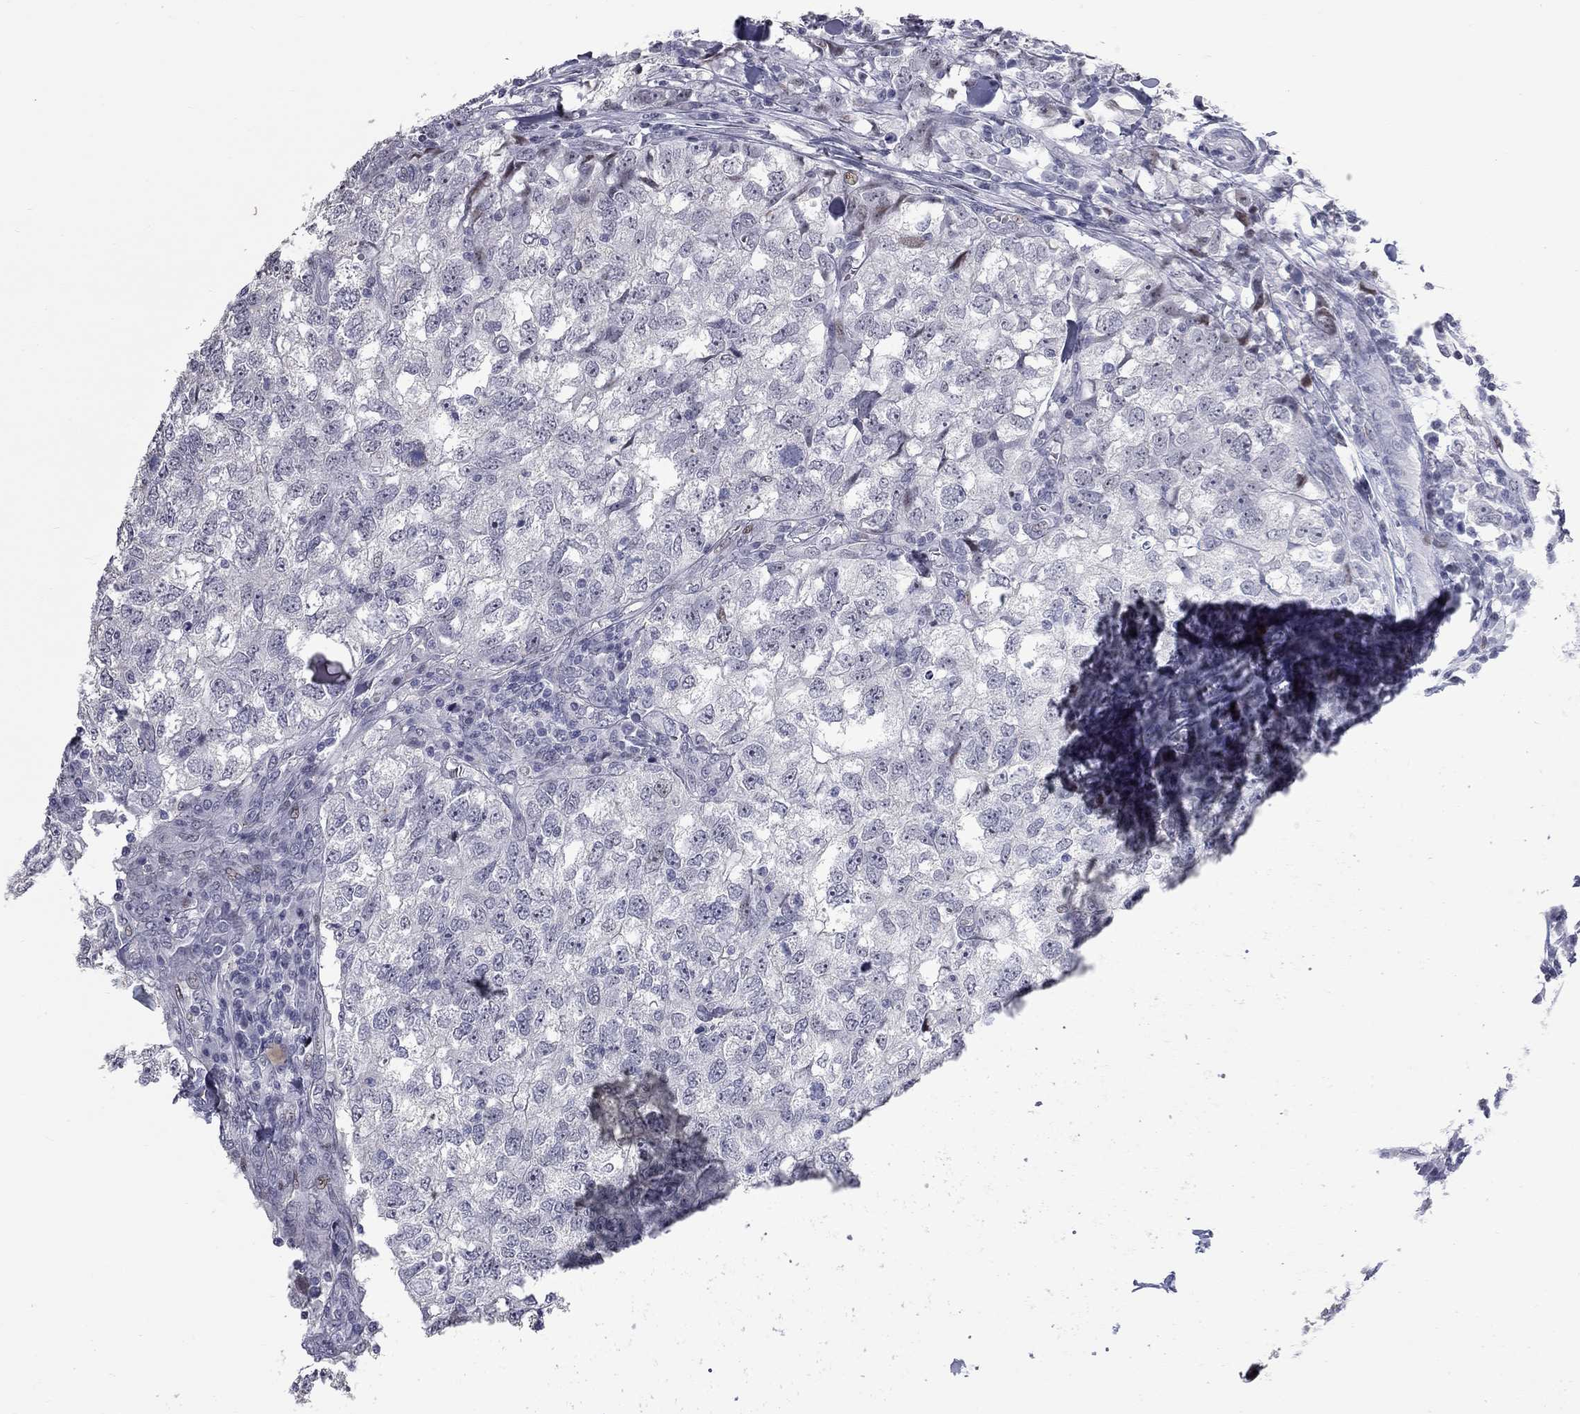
{"staining": {"intensity": "negative", "quantity": "none", "location": "none"}, "tissue": "breast cancer", "cell_type": "Tumor cells", "image_type": "cancer", "snomed": [{"axis": "morphology", "description": "Duct carcinoma"}, {"axis": "topography", "description": "Breast"}], "caption": "Immunohistochemical staining of human breast infiltrating ductal carcinoma exhibits no significant positivity in tumor cells.", "gene": "ZNF154", "patient": {"sex": "female", "age": 30}}